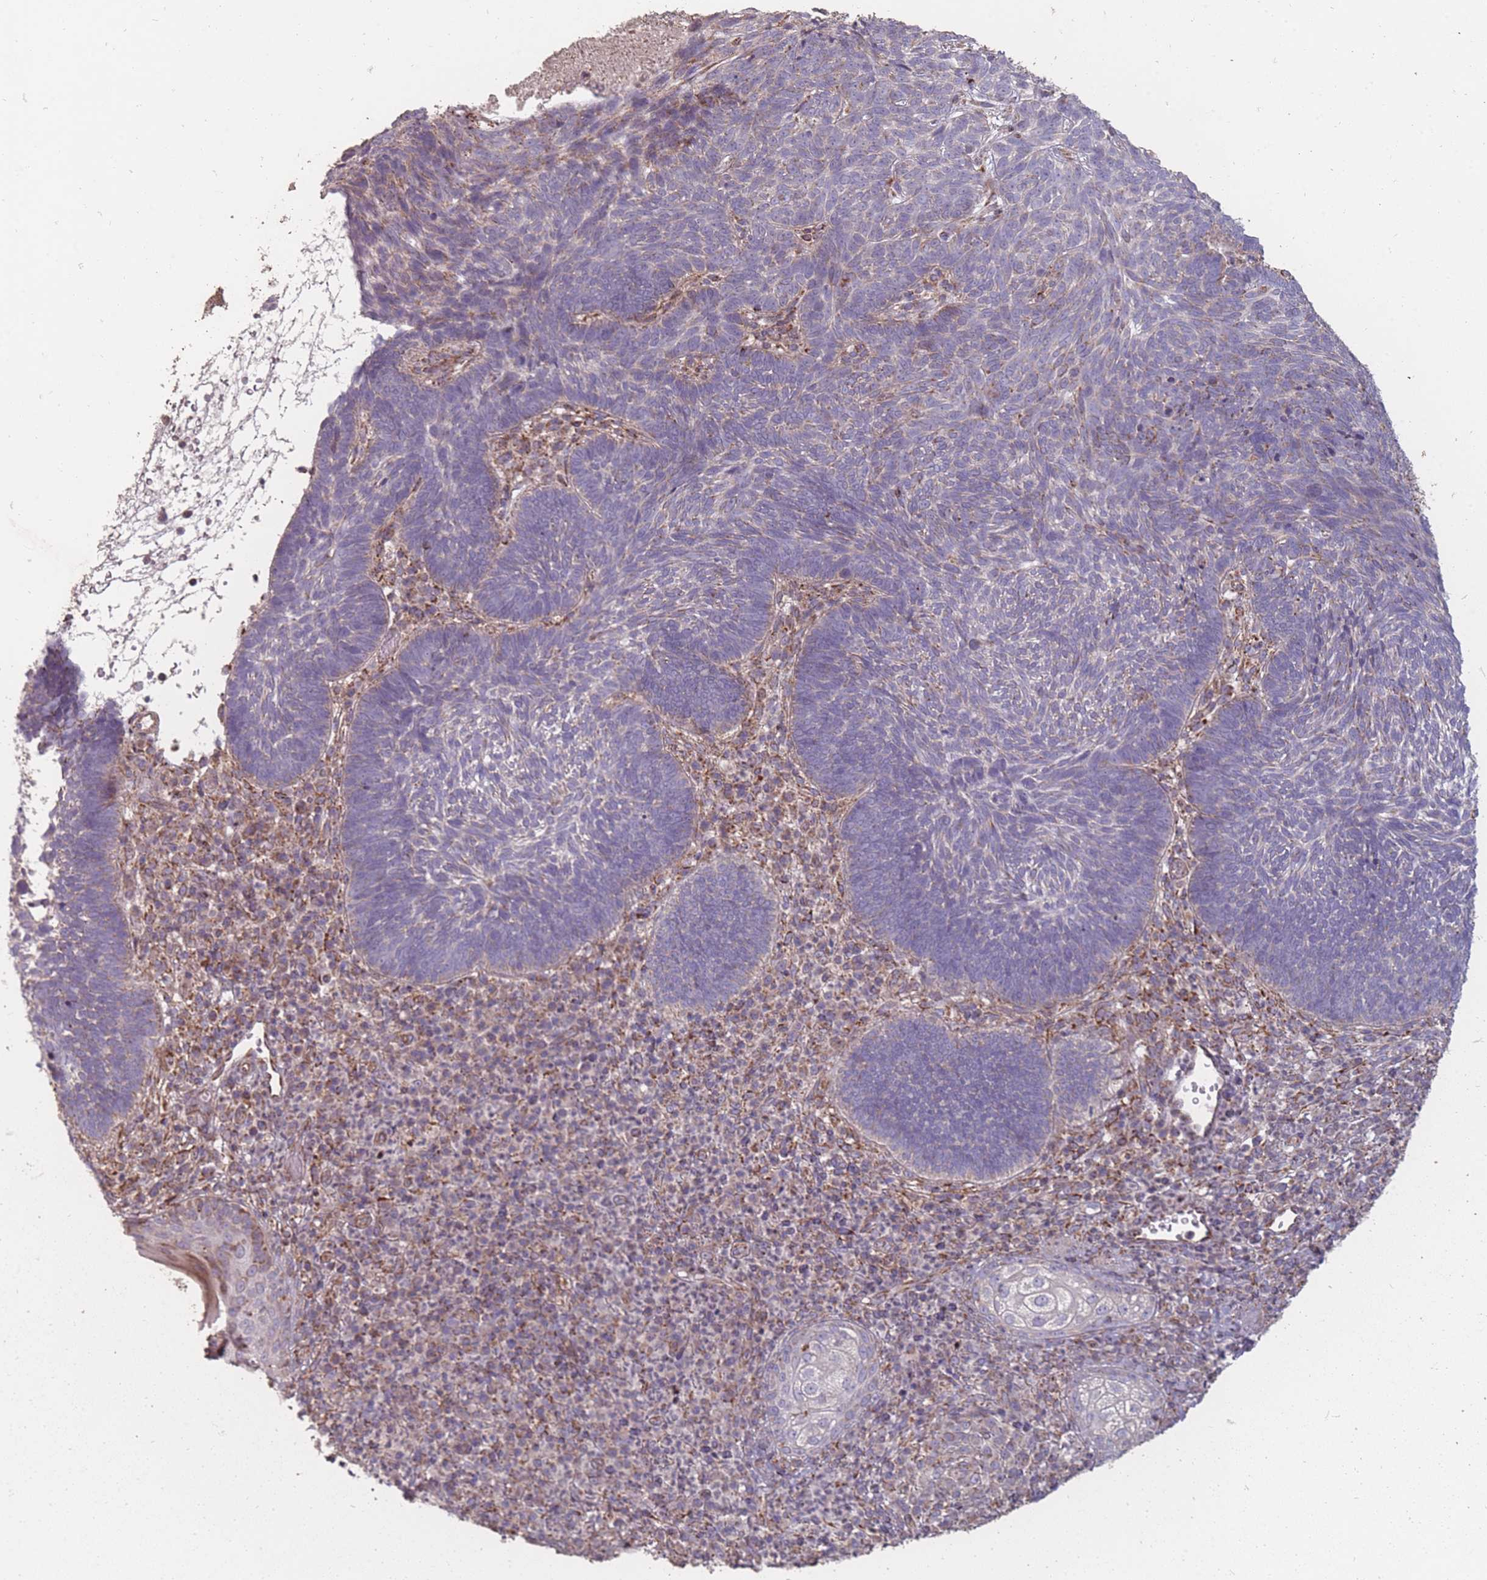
{"staining": {"intensity": "strong", "quantity": "<25%", "location": "cytoplasmic/membranous"}, "tissue": "skin cancer", "cell_type": "Tumor cells", "image_type": "cancer", "snomed": [{"axis": "morphology", "description": "Basal cell carcinoma"}, {"axis": "topography", "description": "Skin"}], "caption": "Immunohistochemical staining of skin cancer exhibits medium levels of strong cytoplasmic/membranous expression in about <25% of tumor cells. Immunohistochemistry stains the protein of interest in brown and the nuclei are stained blue.", "gene": "CNOT8", "patient": {"sex": "male", "age": 88}}